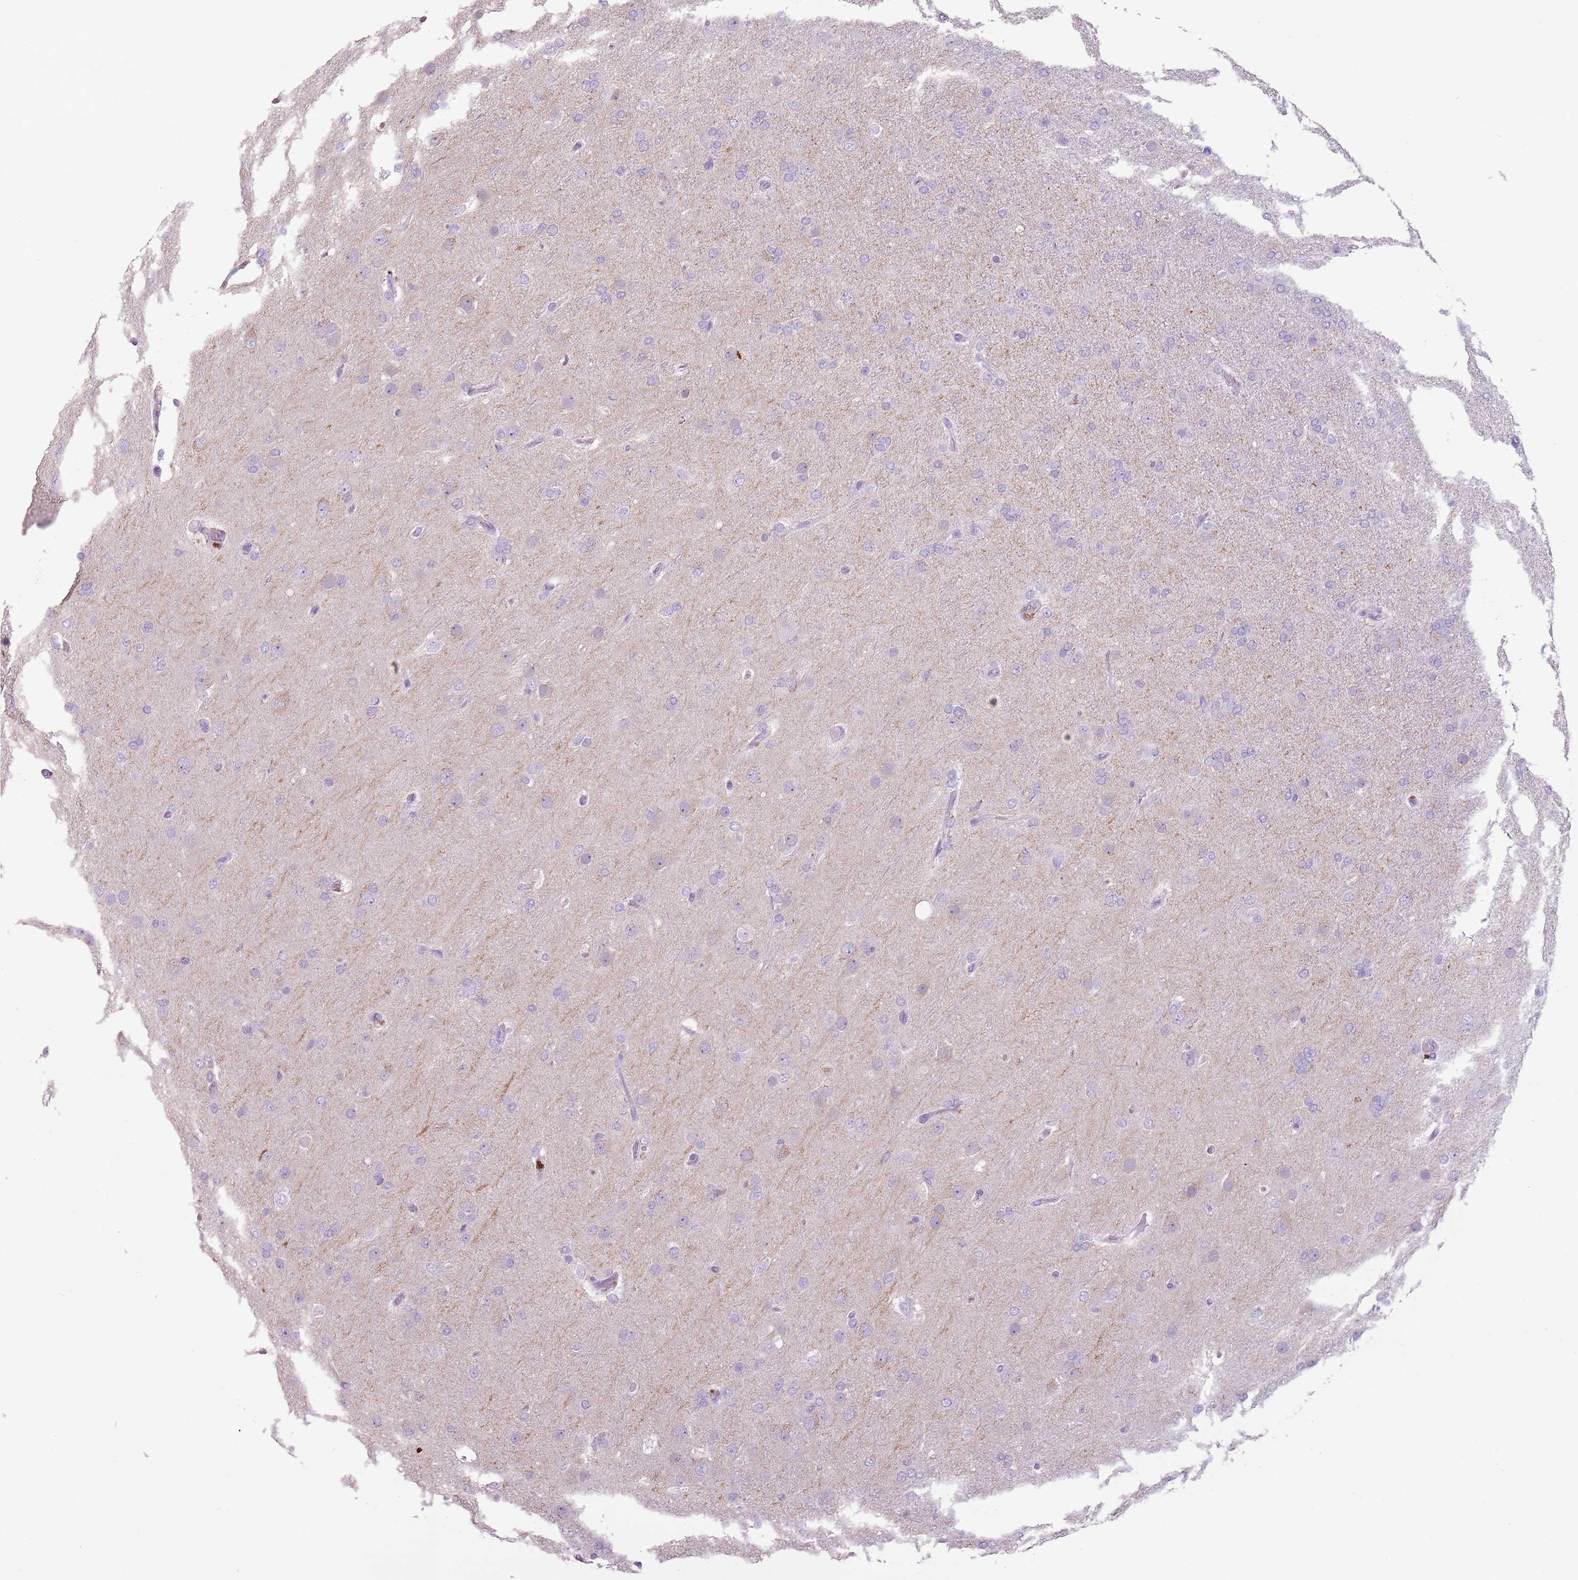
{"staining": {"intensity": "negative", "quantity": "none", "location": "none"}, "tissue": "glioma", "cell_type": "Tumor cells", "image_type": "cancer", "snomed": [{"axis": "morphology", "description": "Glioma, malignant, Low grade"}, {"axis": "topography", "description": "Brain"}], "caption": "DAB immunohistochemical staining of human malignant low-grade glioma shows no significant expression in tumor cells.", "gene": "CELF6", "patient": {"sex": "male", "age": 65}}